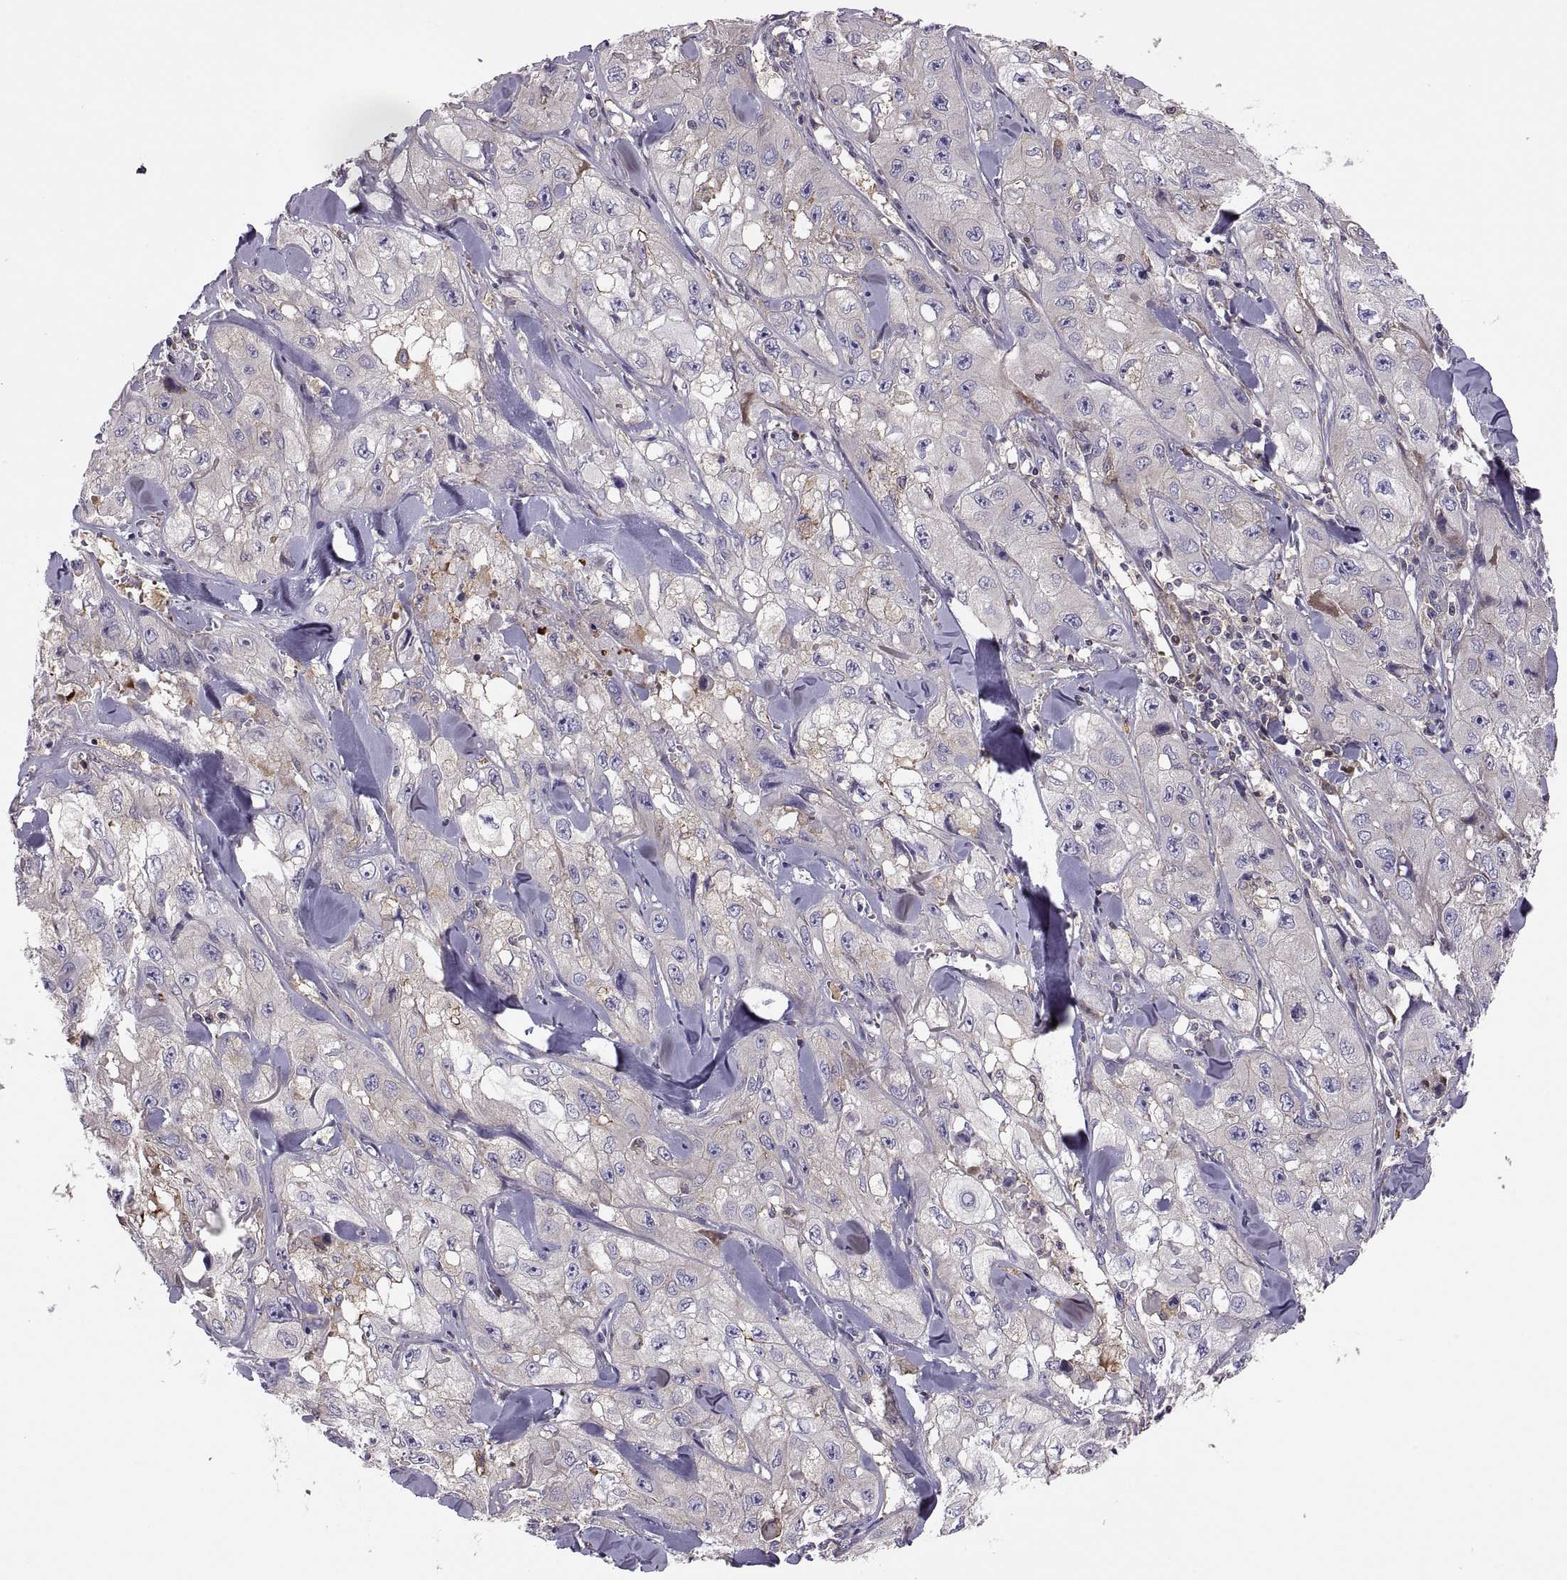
{"staining": {"intensity": "negative", "quantity": "none", "location": "none"}, "tissue": "skin cancer", "cell_type": "Tumor cells", "image_type": "cancer", "snomed": [{"axis": "morphology", "description": "Squamous cell carcinoma, NOS"}, {"axis": "topography", "description": "Skin"}, {"axis": "topography", "description": "Subcutis"}], "caption": "High magnification brightfield microscopy of skin cancer (squamous cell carcinoma) stained with DAB (brown) and counterstained with hematoxylin (blue): tumor cells show no significant expression.", "gene": "SPATA32", "patient": {"sex": "male", "age": 73}}